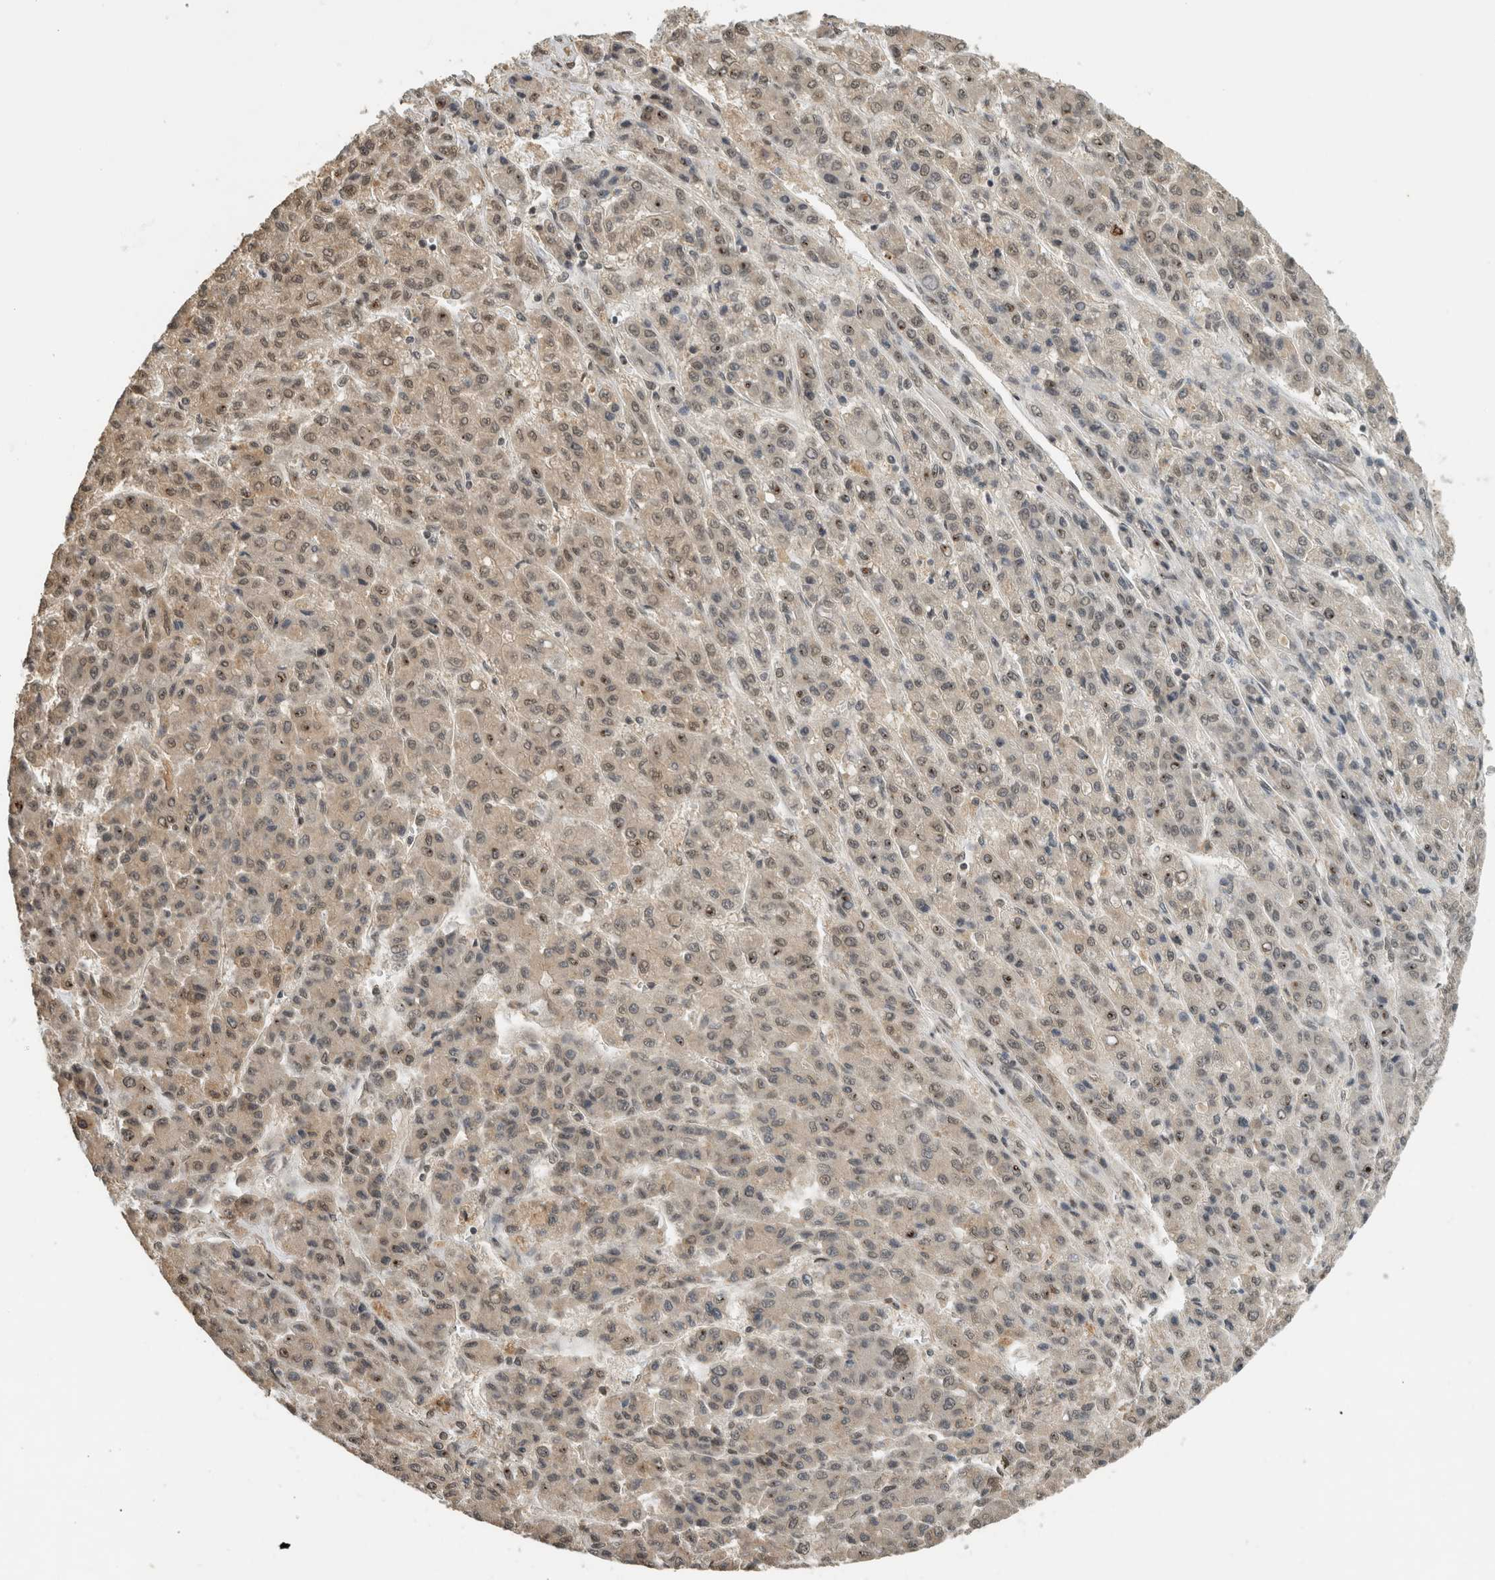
{"staining": {"intensity": "weak", "quantity": ">75%", "location": "nuclear"}, "tissue": "liver cancer", "cell_type": "Tumor cells", "image_type": "cancer", "snomed": [{"axis": "morphology", "description": "Carcinoma, Hepatocellular, NOS"}, {"axis": "topography", "description": "Liver"}], "caption": "Protein expression analysis of human liver hepatocellular carcinoma reveals weak nuclear positivity in approximately >75% of tumor cells. The staining is performed using DAB (3,3'-diaminobenzidine) brown chromogen to label protein expression. The nuclei are counter-stained blue using hematoxylin.", "gene": "C1orf21", "patient": {"sex": "male", "age": 70}}